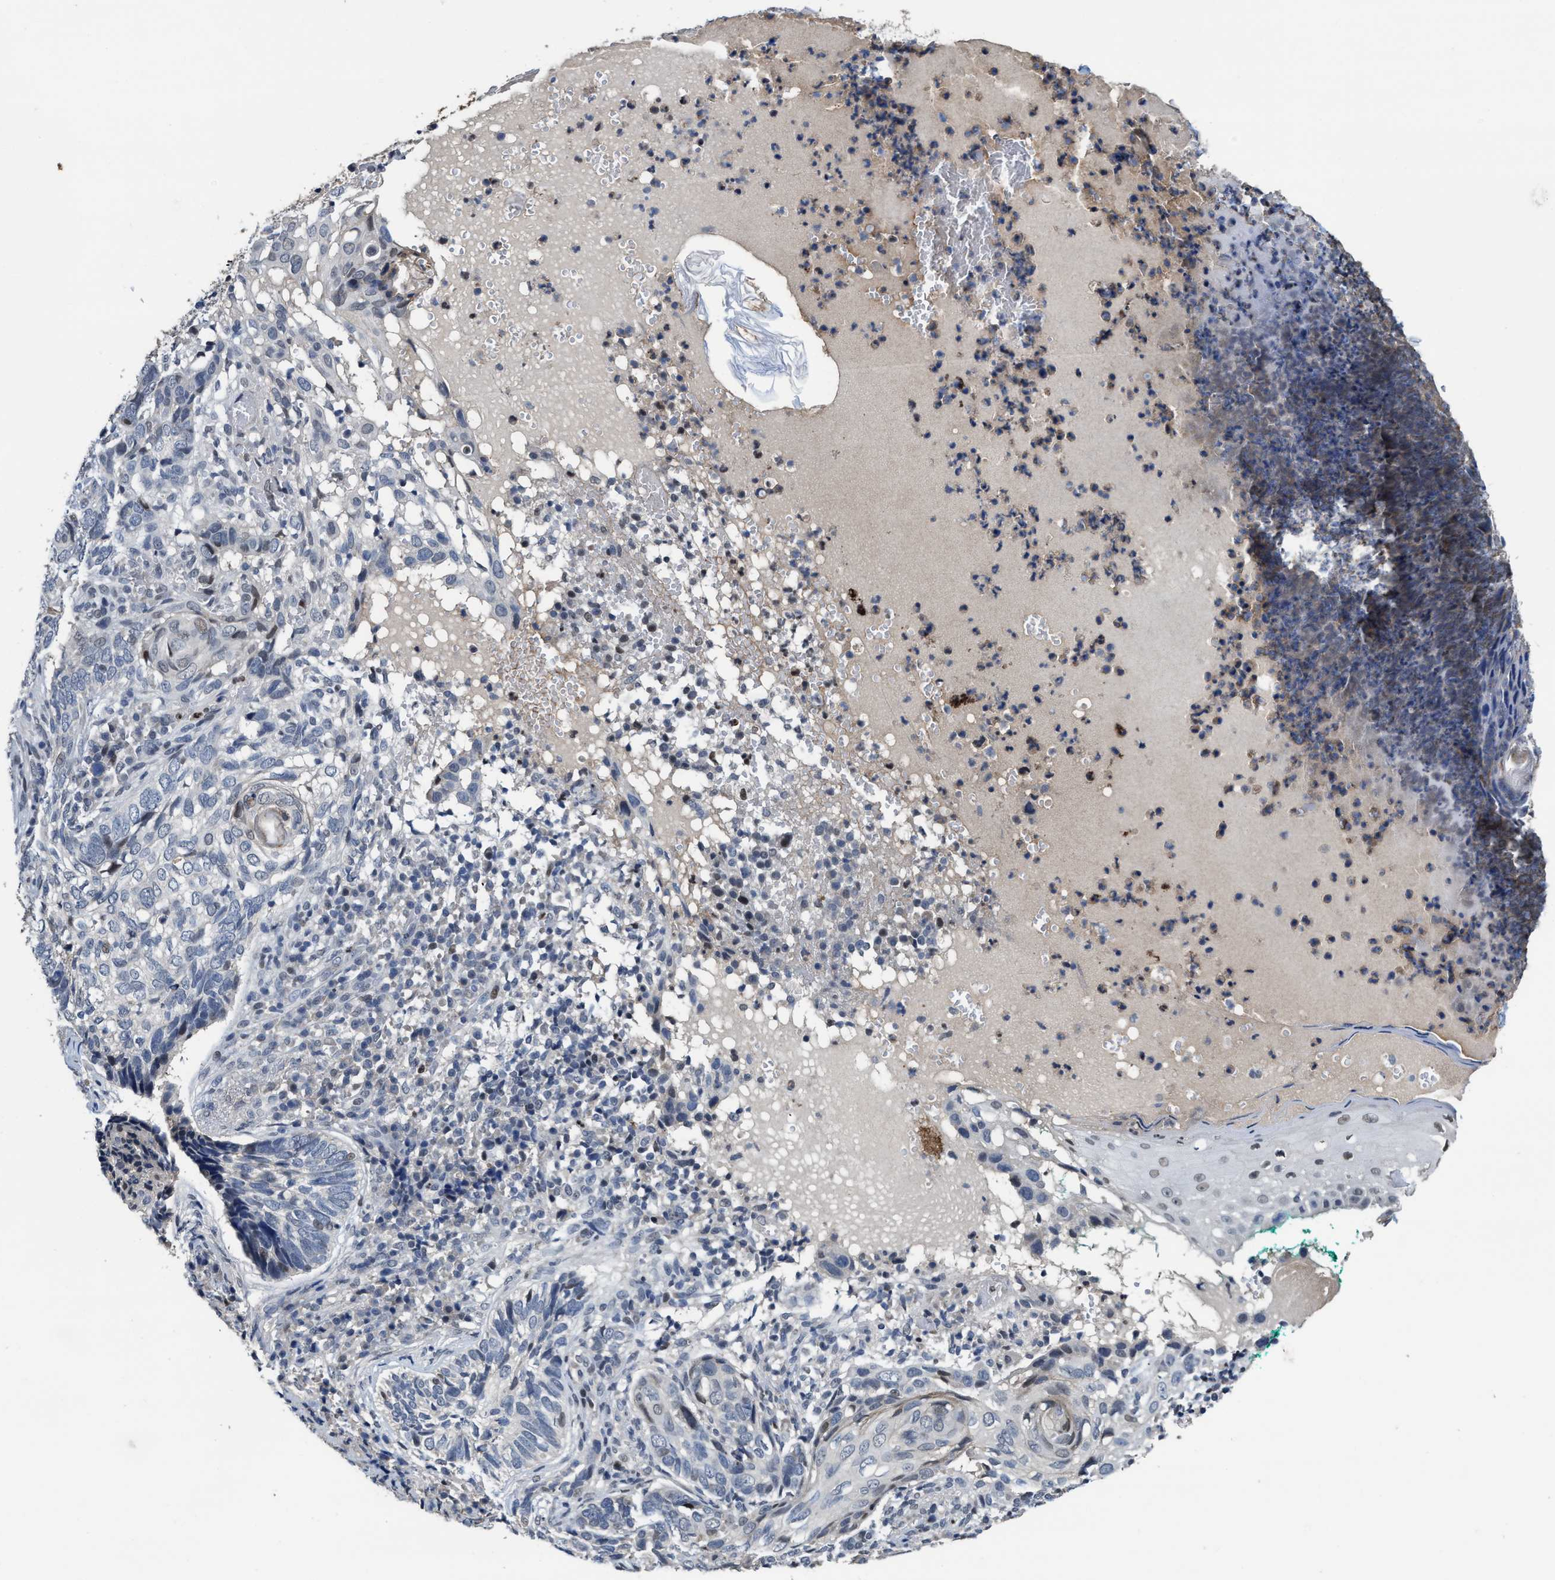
{"staining": {"intensity": "negative", "quantity": "none", "location": "none"}, "tissue": "skin cancer", "cell_type": "Tumor cells", "image_type": "cancer", "snomed": [{"axis": "morphology", "description": "Basal cell carcinoma"}, {"axis": "topography", "description": "Skin"}], "caption": "DAB (3,3'-diaminobenzidine) immunohistochemical staining of human skin cancer (basal cell carcinoma) exhibits no significant staining in tumor cells.", "gene": "ZNF20", "patient": {"sex": "female", "age": 89}}